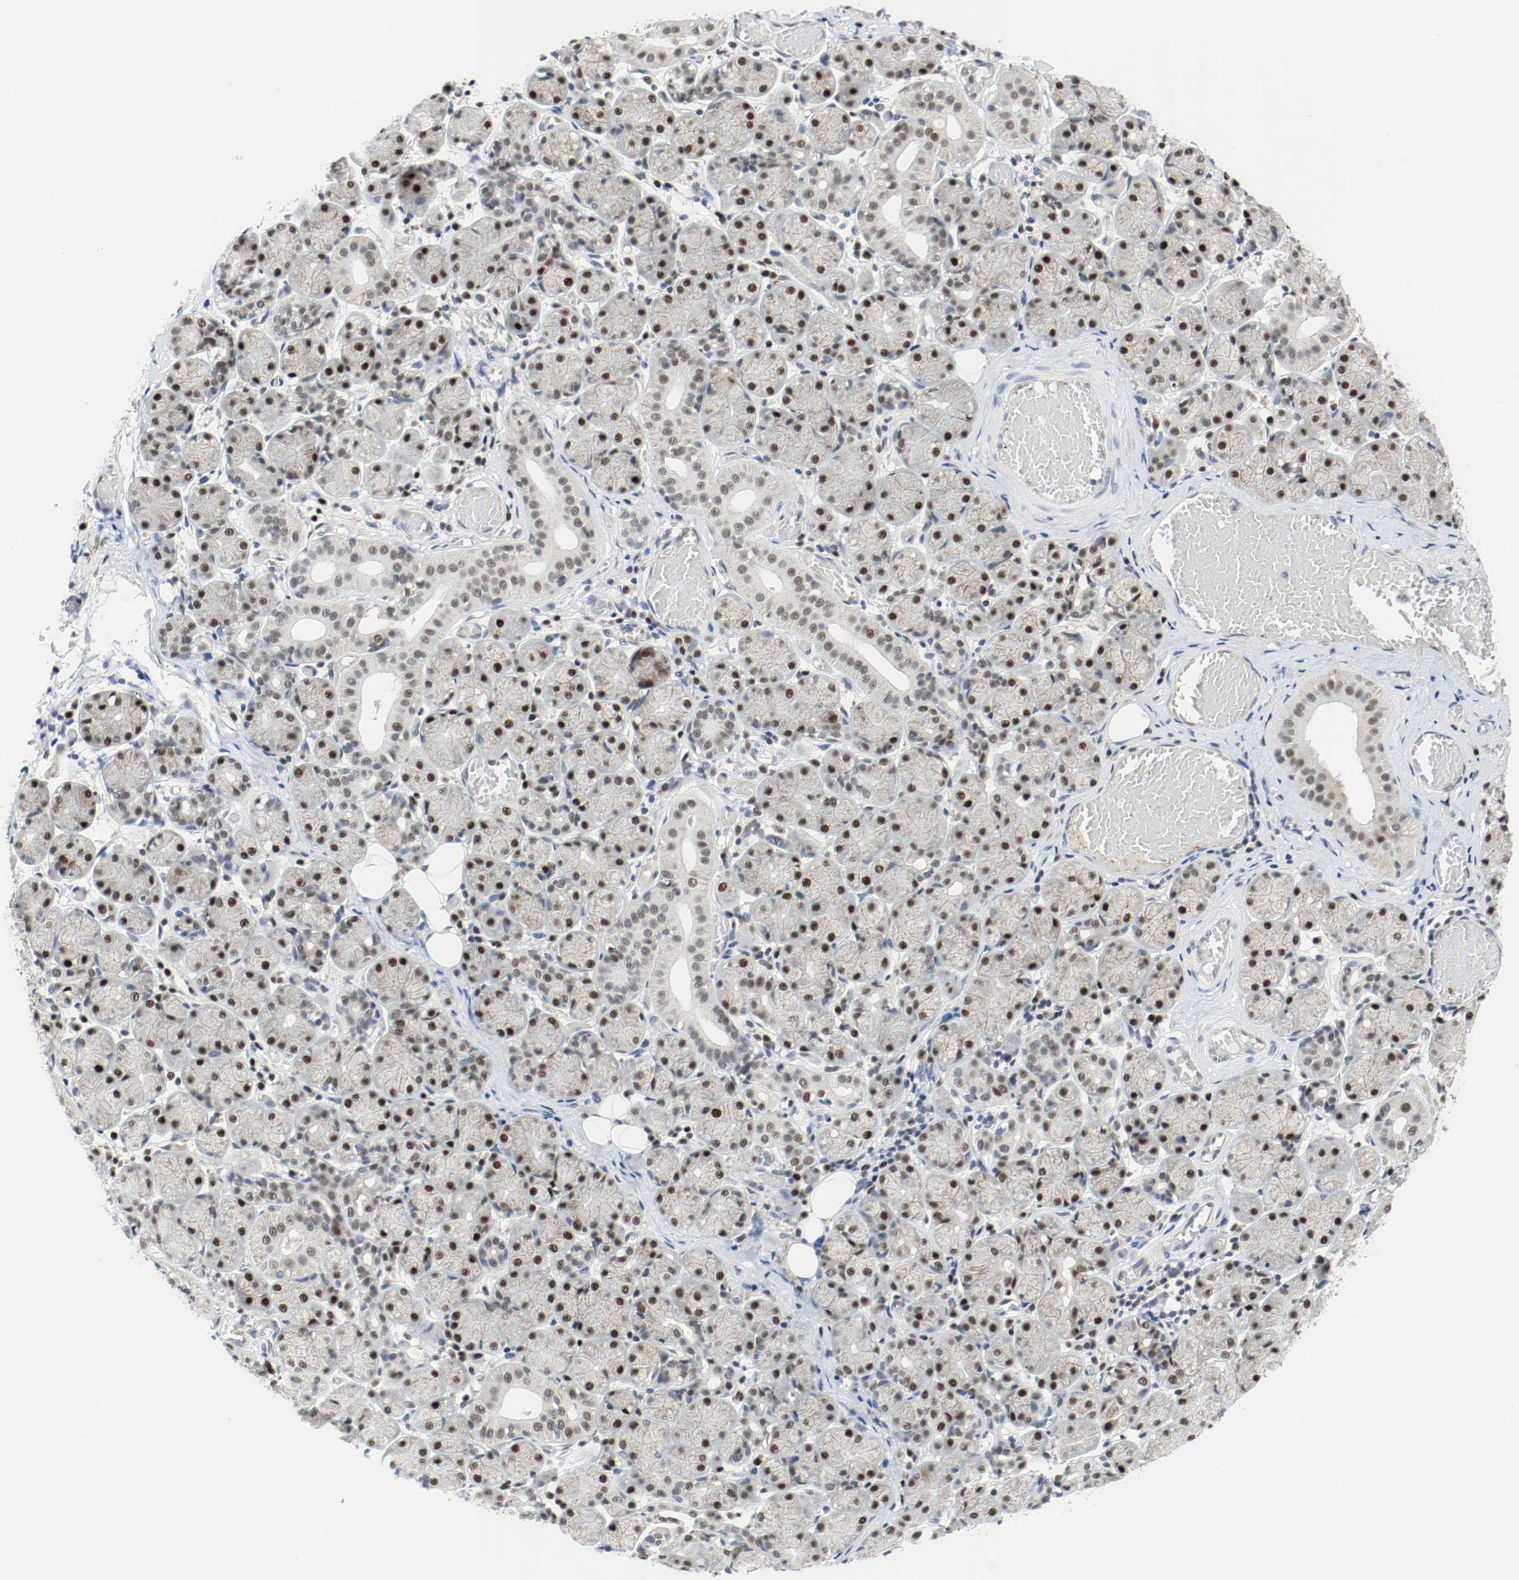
{"staining": {"intensity": "moderate", "quantity": "25%-75%", "location": "nuclear"}, "tissue": "salivary gland", "cell_type": "Glandular cells", "image_type": "normal", "snomed": [{"axis": "morphology", "description": "Normal tissue, NOS"}, {"axis": "topography", "description": "Salivary gland"}], "caption": "Glandular cells reveal medium levels of moderate nuclear positivity in about 25%-75% of cells in normal human salivary gland.", "gene": "ASH1L", "patient": {"sex": "female", "age": 24}}